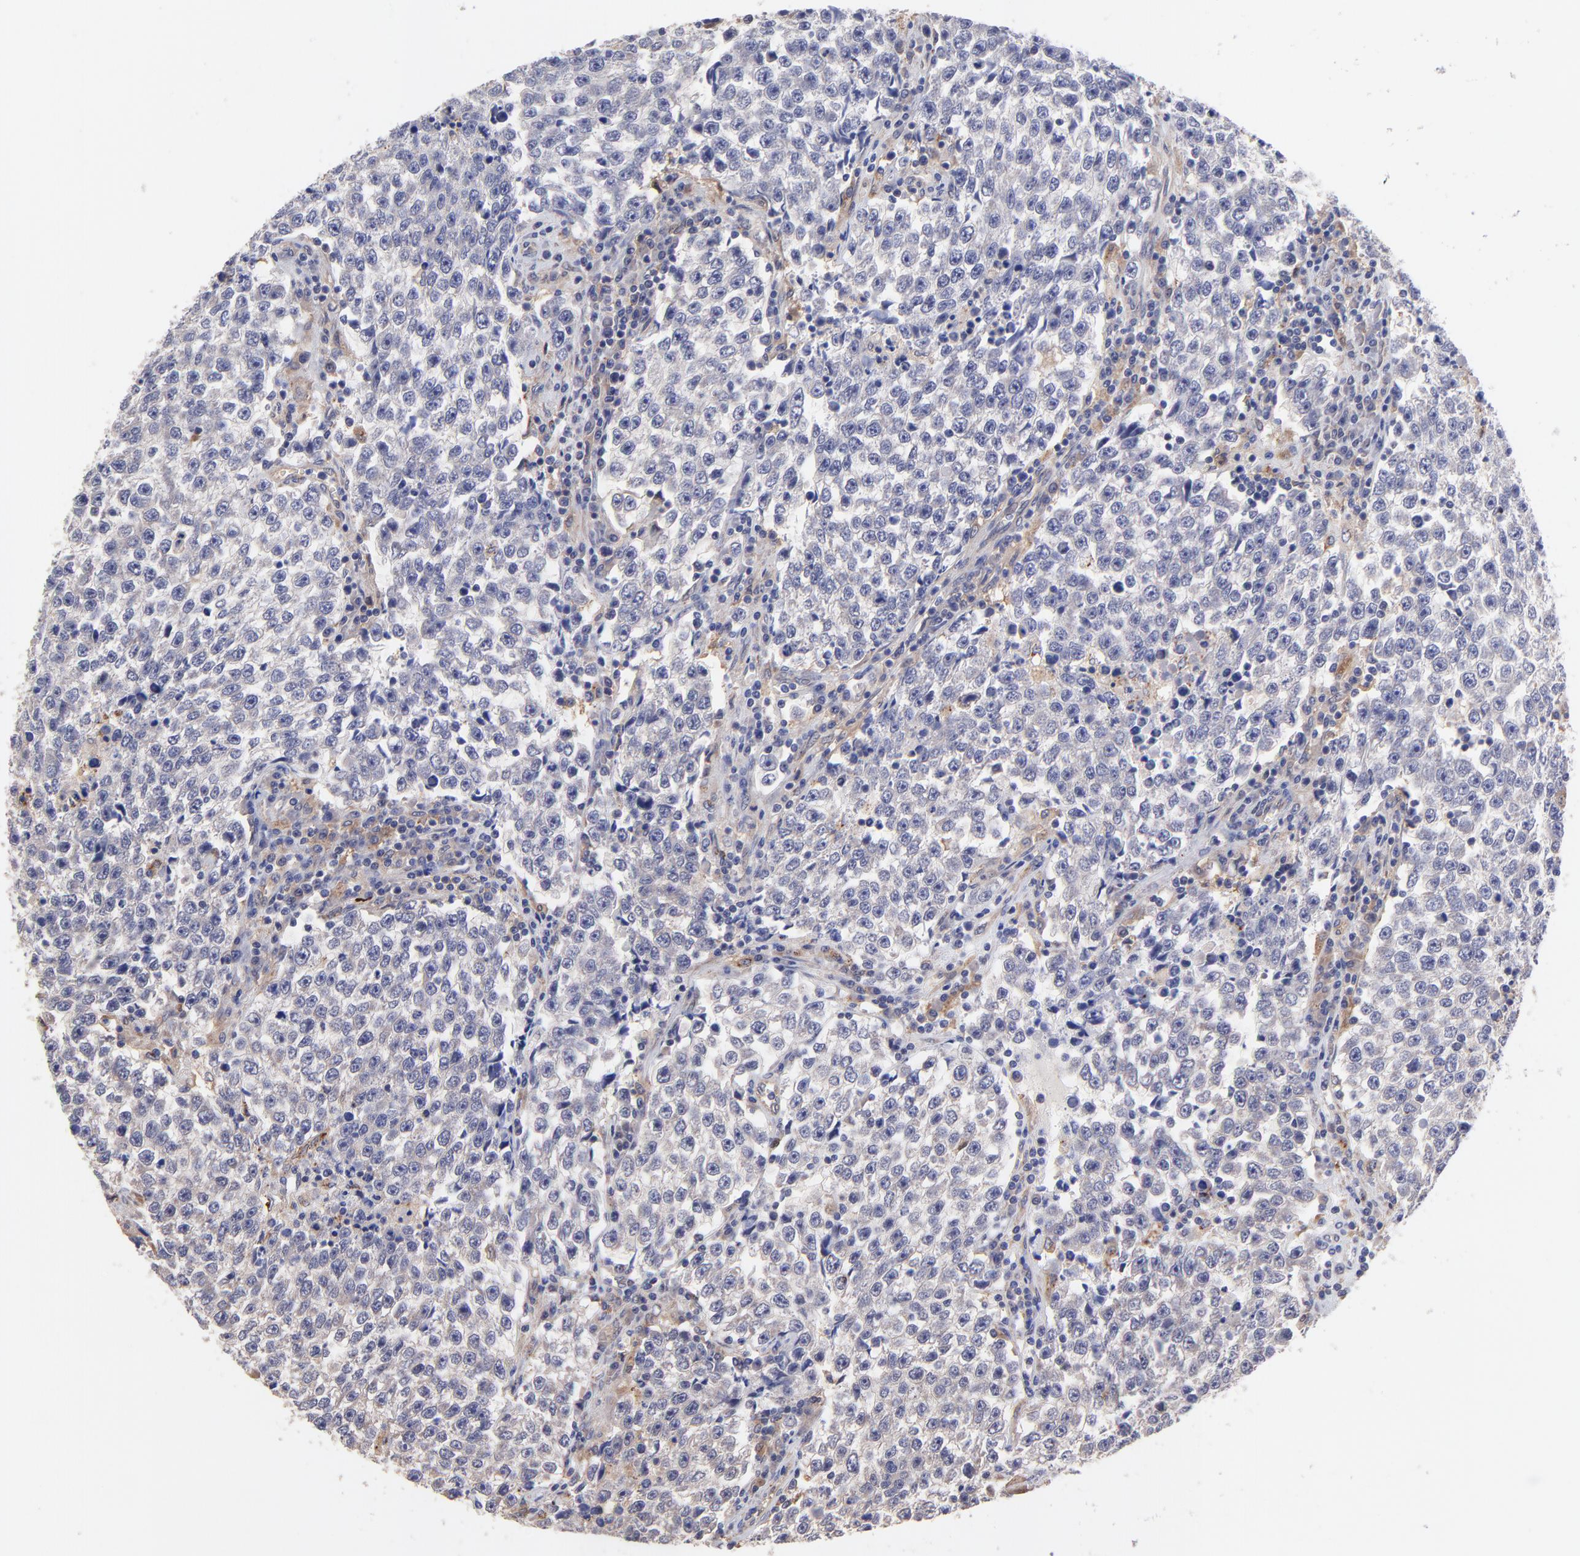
{"staining": {"intensity": "weak", "quantity": "<25%", "location": "cytoplasmic/membranous"}, "tissue": "testis cancer", "cell_type": "Tumor cells", "image_type": "cancer", "snomed": [{"axis": "morphology", "description": "Seminoma, NOS"}, {"axis": "topography", "description": "Testis"}], "caption": "A photomicrograph of human testis cancer (seminoma) is negative for staining in tumor cells.", "gene": "ZNF747", "patient": {"sex": "male", "age": 36}}